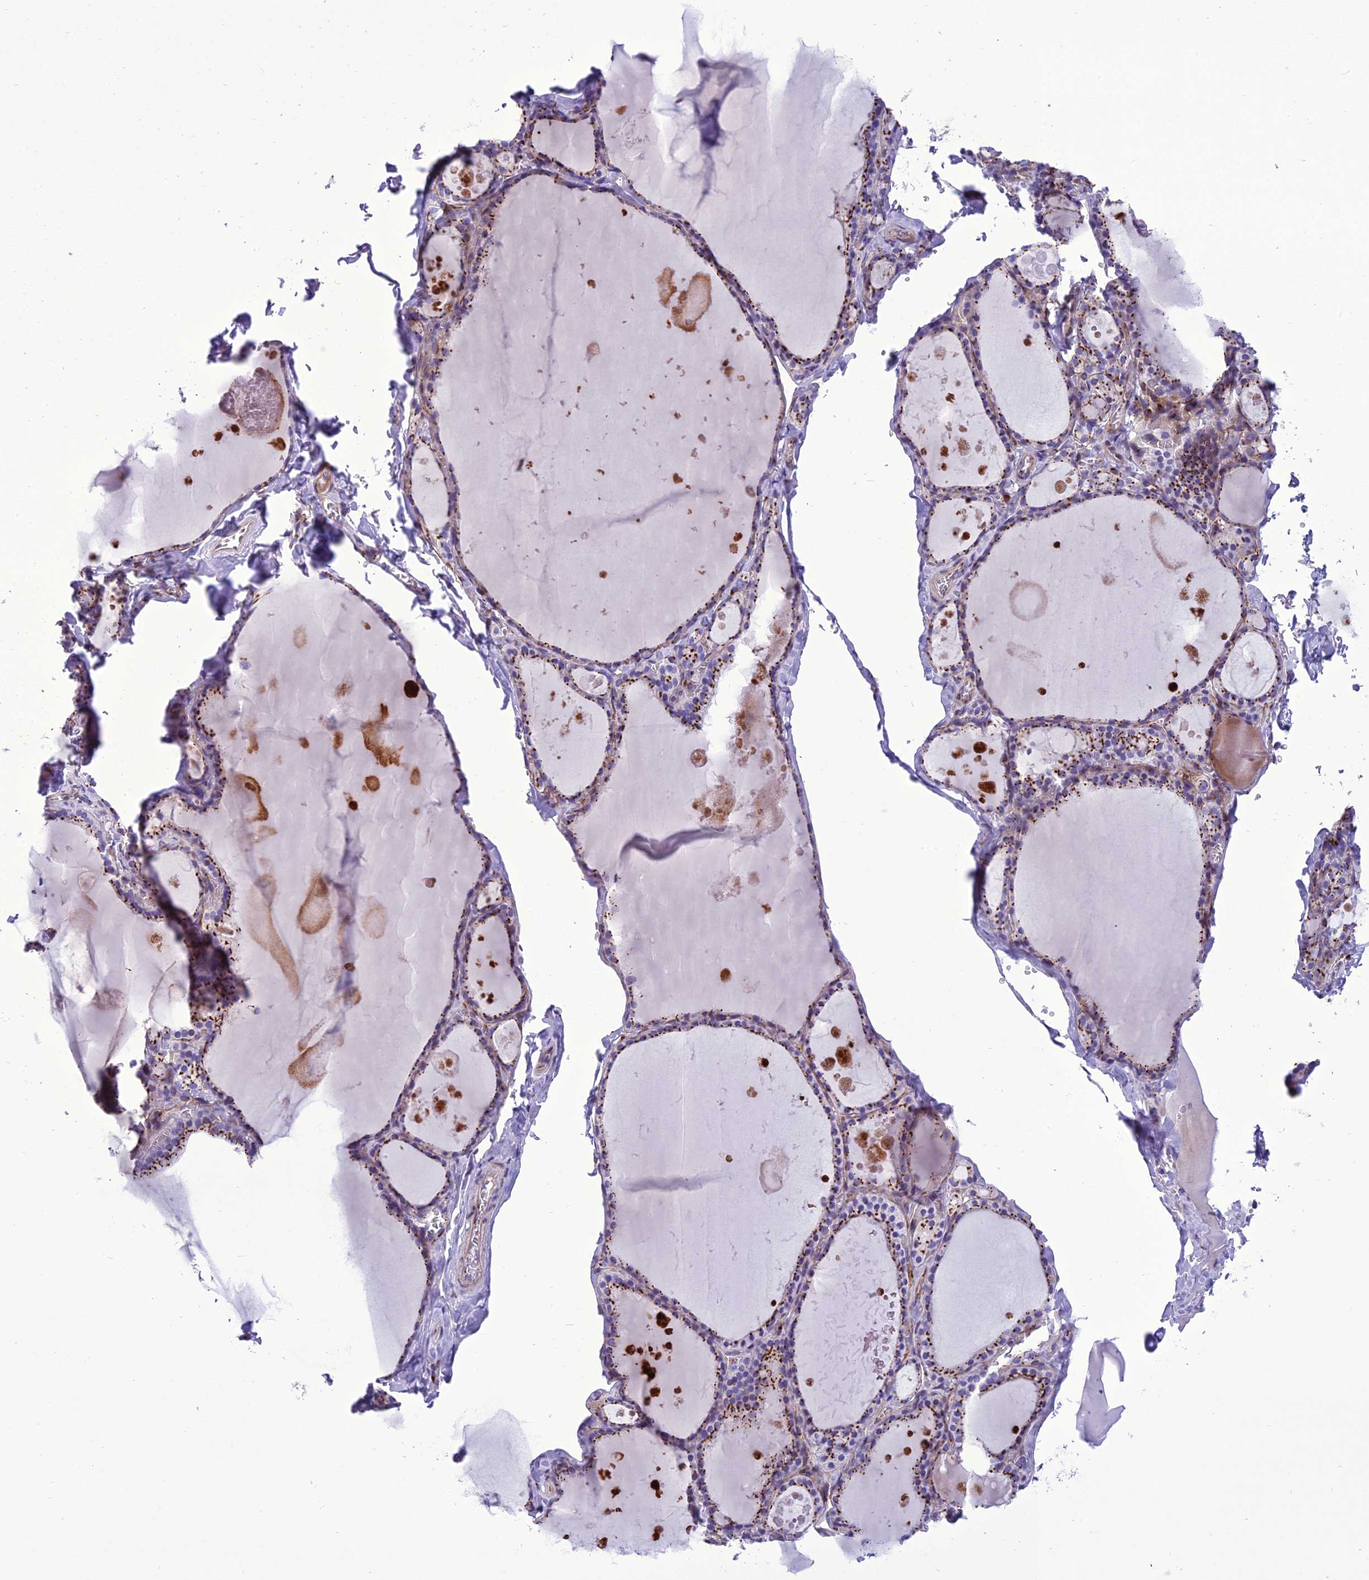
{"staining": {"intensity": "moderate", "quantity": ">75%", "location": "cytoplasmic/membranous"}, "tissue": "thyroid gland", "cell_type": "Glandular cells", "image_type": "normal", "snomed": [{"axis": "morphology", "description": "Normal tissue, NOS"}, {"axis": "topography", "description": "Thyroid gland"}], "caption": "A medium amount of moderate cytoplasmic/membranous positivity is seen in approximately >75% of glandular cells in benign thyroid gland.", "gene": "GOLM2", "patient": {"sex": "male", "age": 56}}